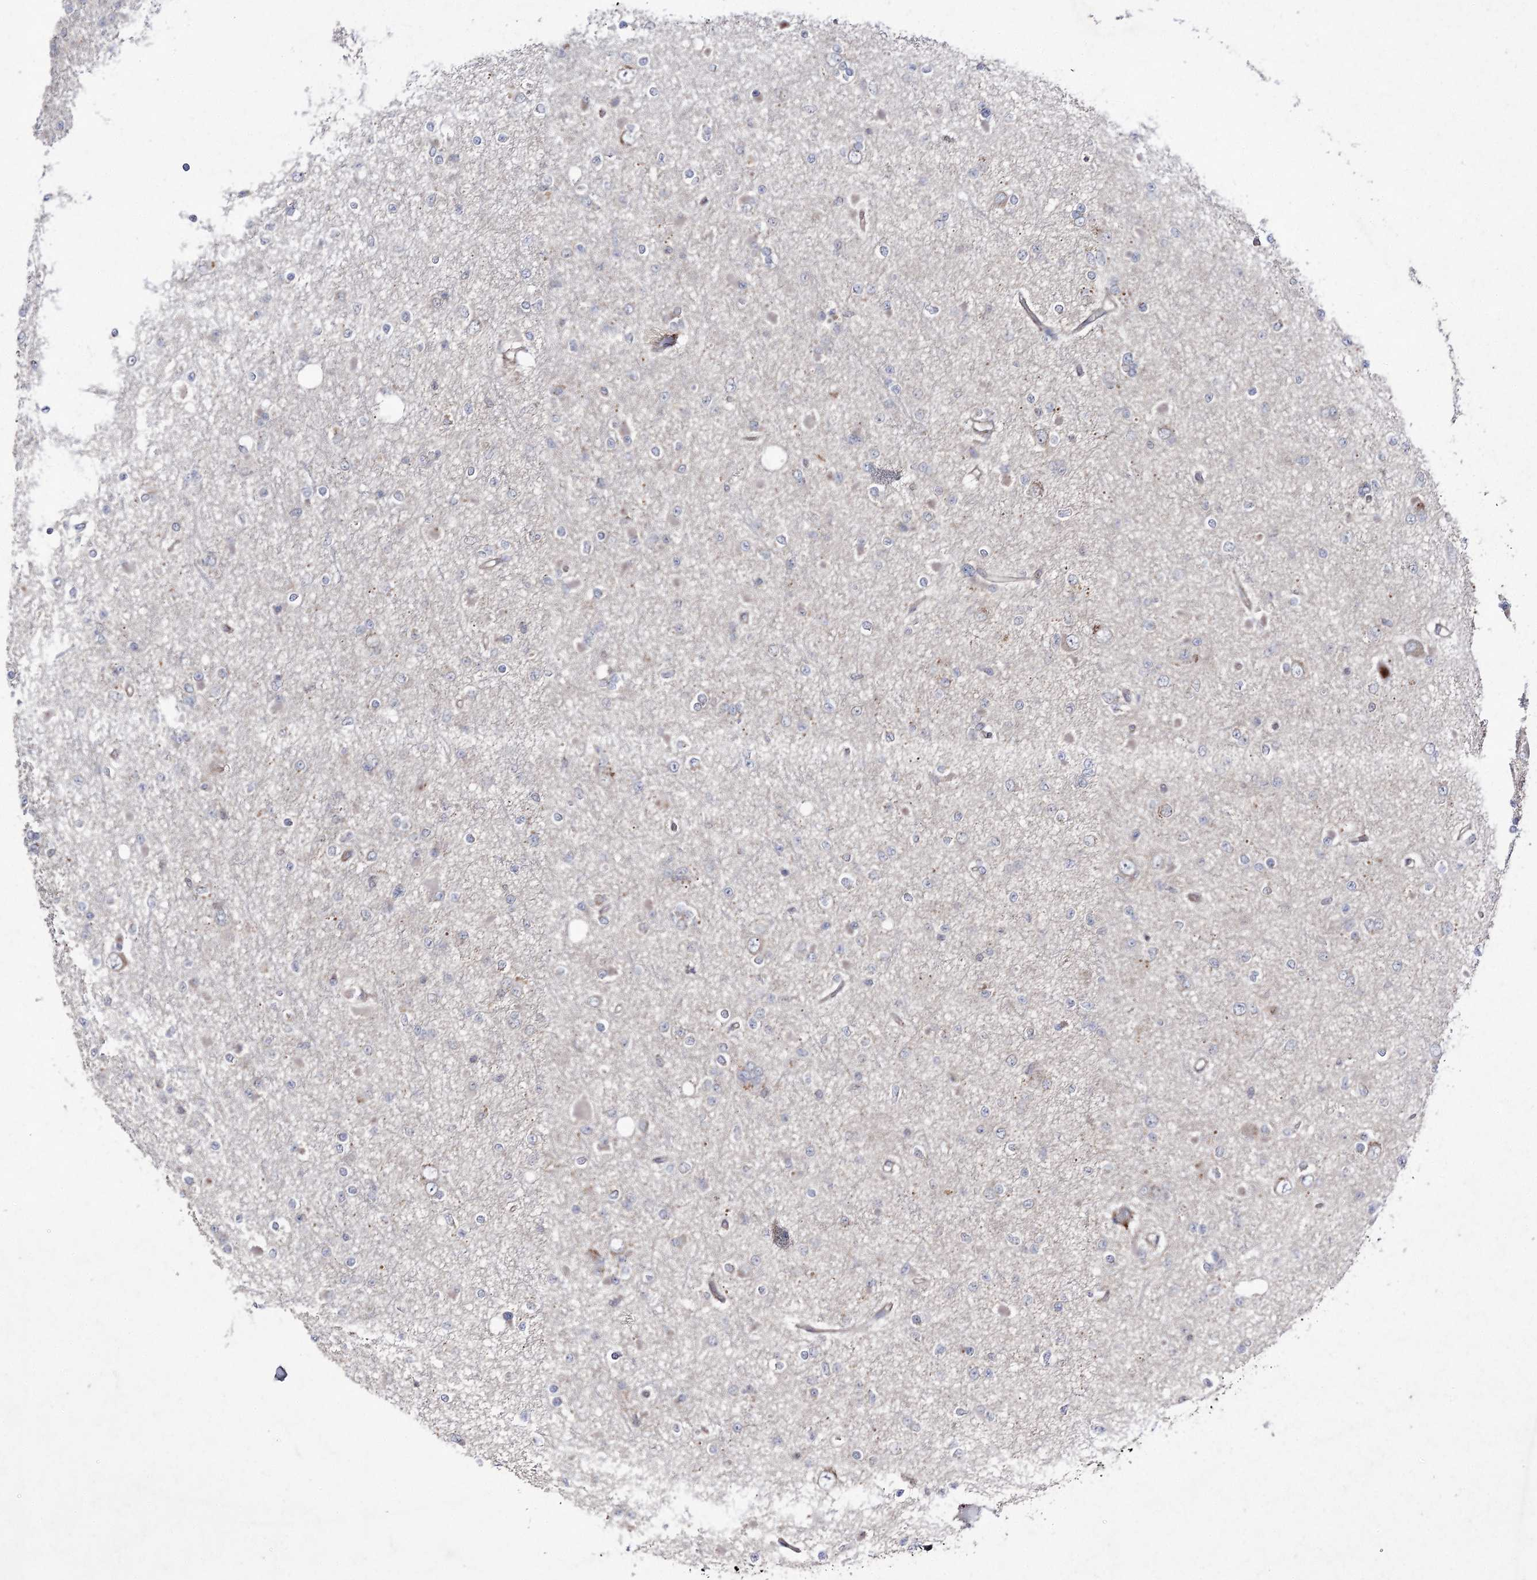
{"staining": {"intensity": "weak", "quantity": "<25%", "location": "cytoplasmic/membranous"}, "tissue": "glioma", "cell_type": "Tumor cells", "image_type": "cancer", "snomed": [{"axis": "morphology", "description": "Glioma, malignant, Low grade"}, {"axis": "topography", "description": "Brain"}], "caption": "Immunohistochemical staining of human glioma shows no significant positivity in tumor cells. (DAB (3,3'-diaminobenzidine) IHC visualized using brightfield microscopy, high magnification).", "gene": "FANCL", "patient": {"sex": "female", "age": 22}}